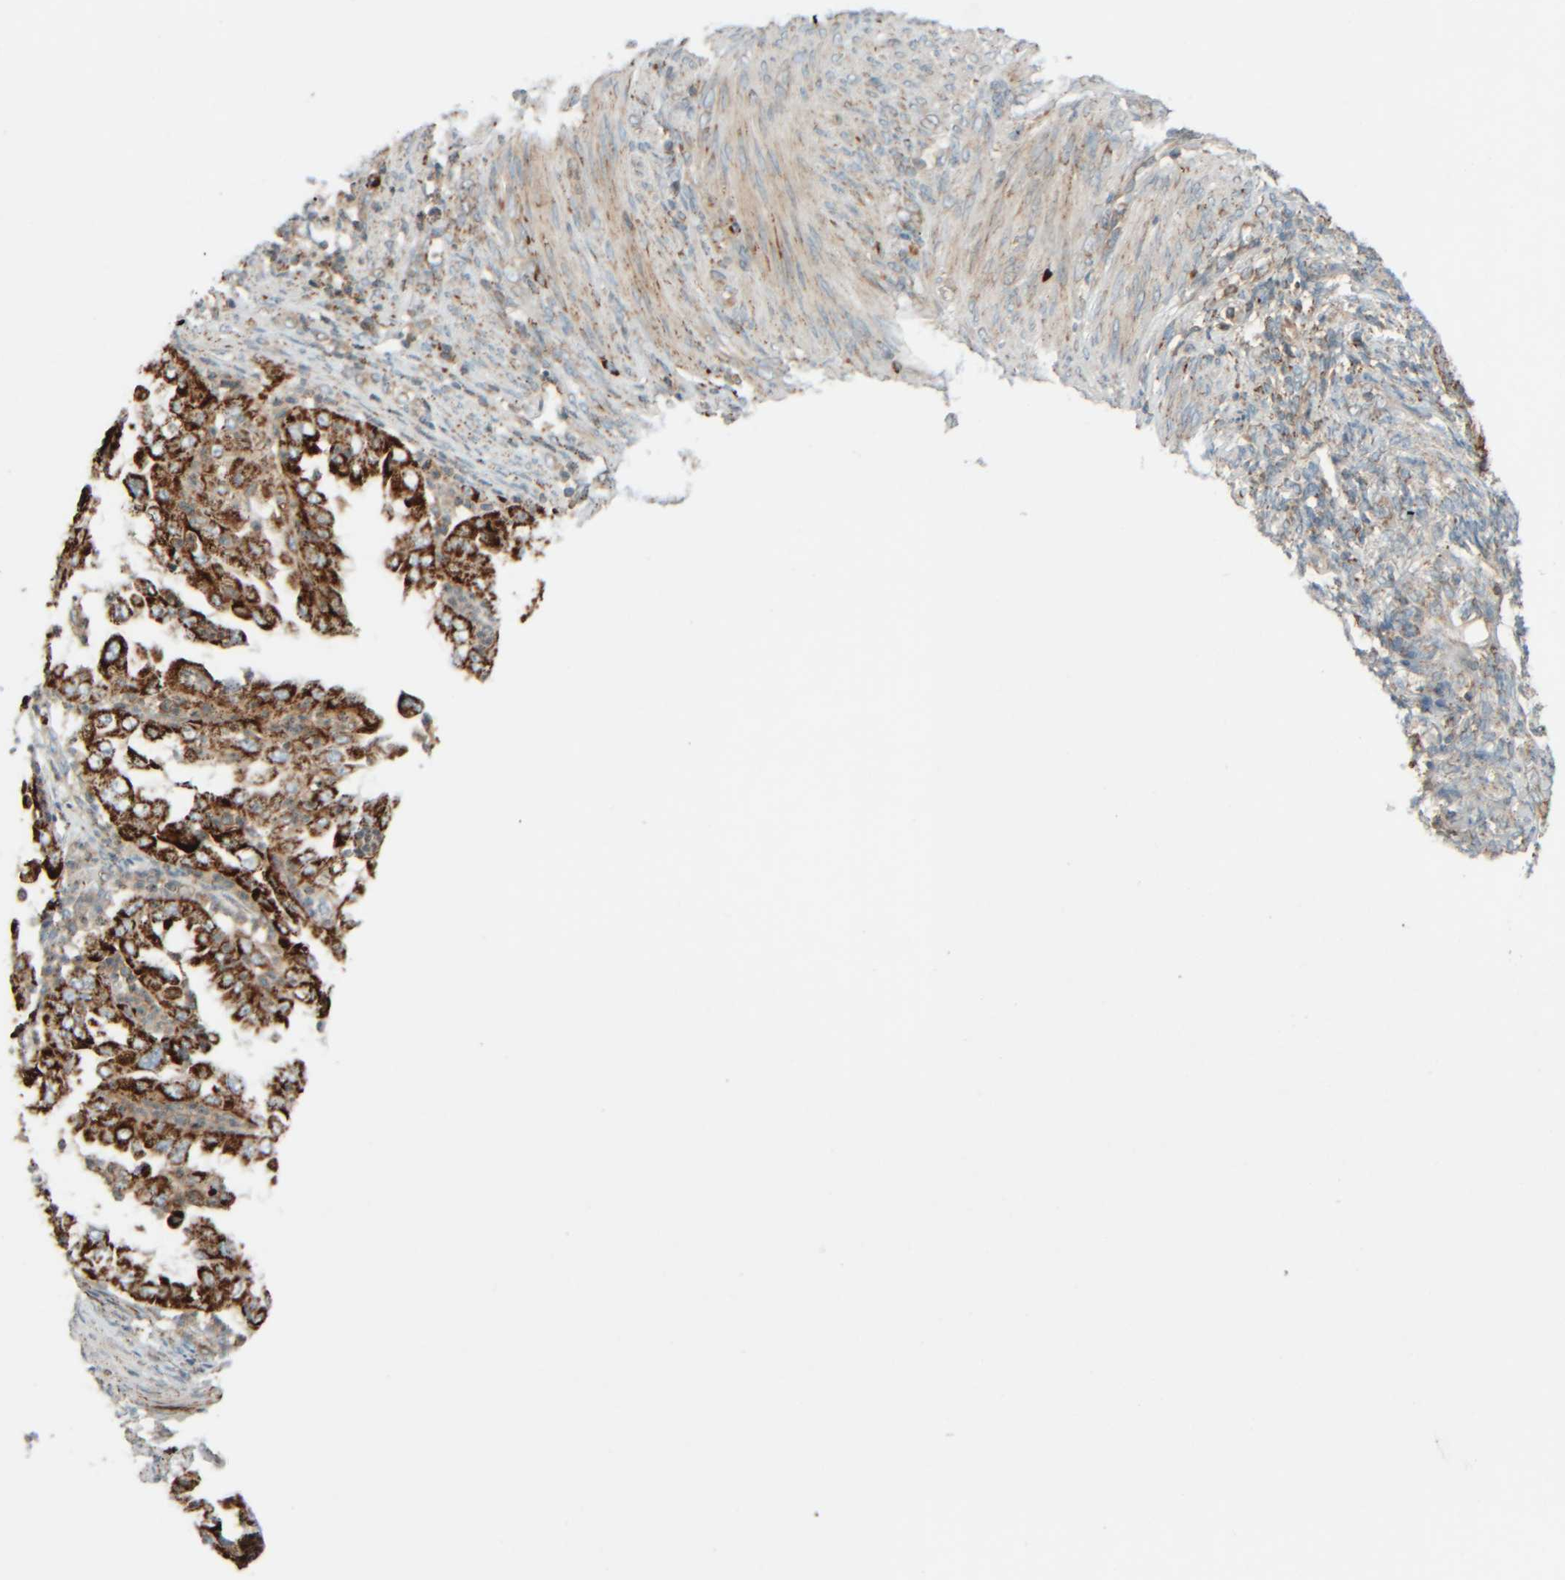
{"staining": {"intensity": "strong", "quantity": ">75%", "location": "cytoplasmic/membranous"}, "tissue": "endometrial cancer", "cell_type": "Tumor cells", "image_type": "cancer", "snomed": [{"axis": "morphology", "description": "Adenocarcinoma, NOS"}, {"axis": "topography", "description": "Endometrium"}], "caption": "Brown immunohistochemical staining in endometrial adenocarcinoma shows strong cytoplasmic/membranous positivity in approximately >75% of tumor cells.", "gene": "SPAG5", "patient": {"sex": "female", "age": 85}}